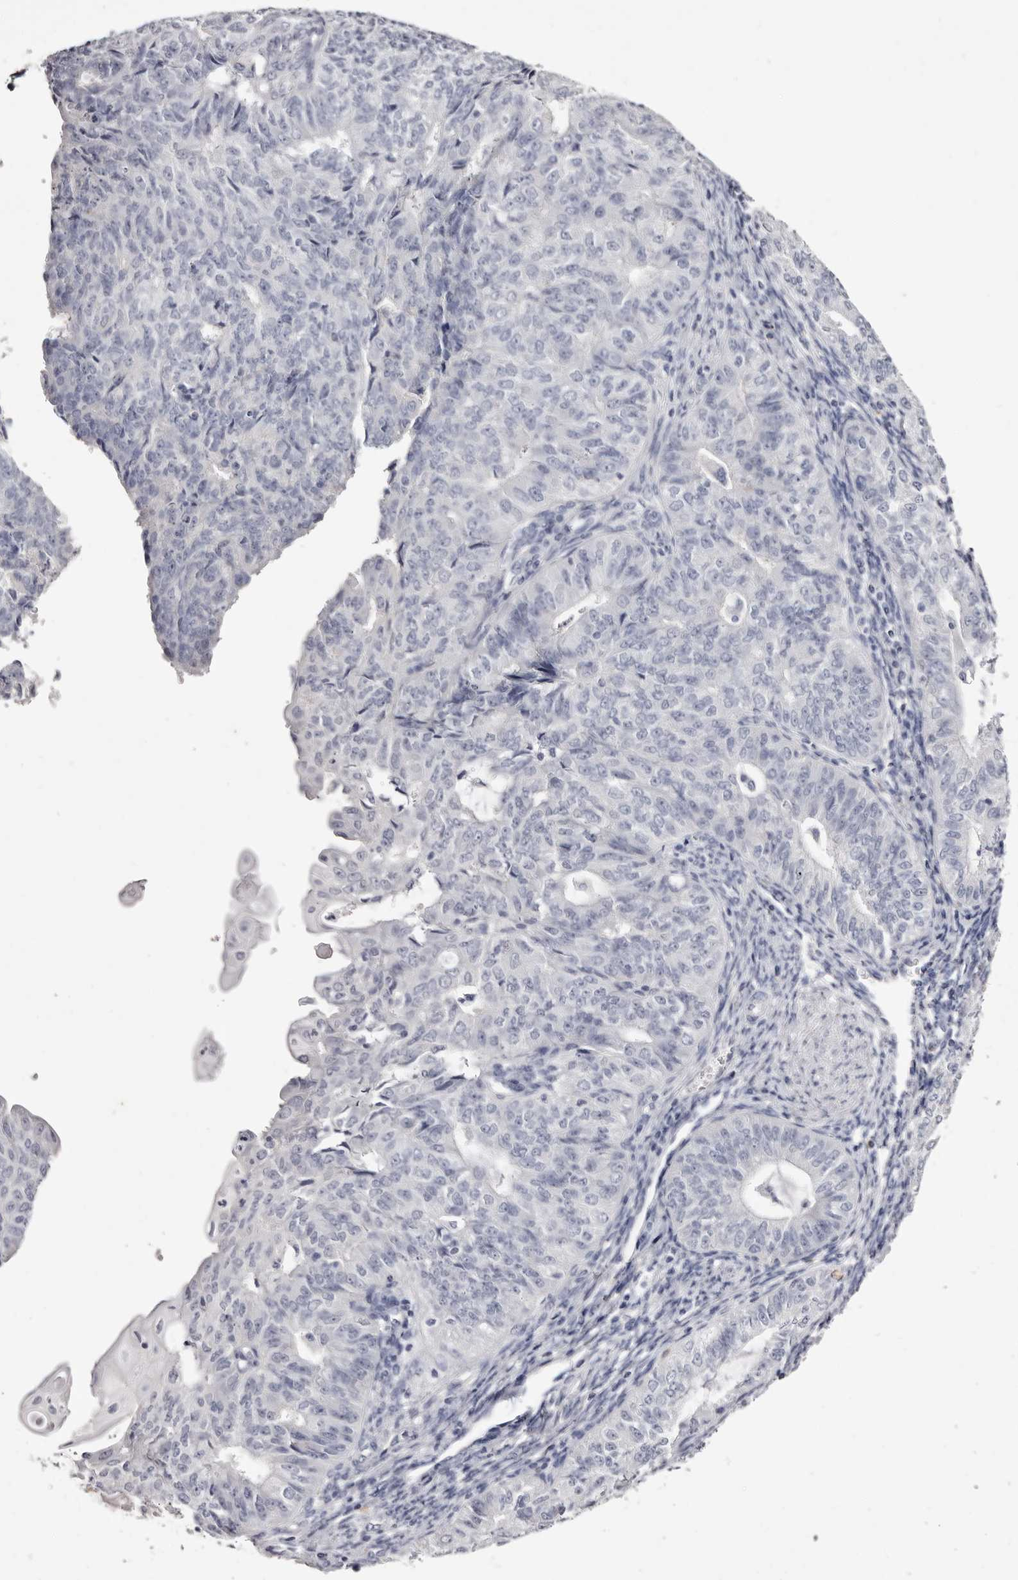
{"staining": {"intensity": "negative", "quantity": "none", "location": "none"}, "tissue": "endometrial cancer", "cell_type": "Tumor cells", "image_type": "cancer", "snomed": [{"axis": "morphology", "description": "Adenocarcinoma, NOS"}, {"axis": "topography", "description": "Endometrium"}], "caption": "Tumor cells show no significant protein positivity in endometrial adenocarcinoma.", "gene": "CA6", "patient": {"sex": "female", "age": 32}}